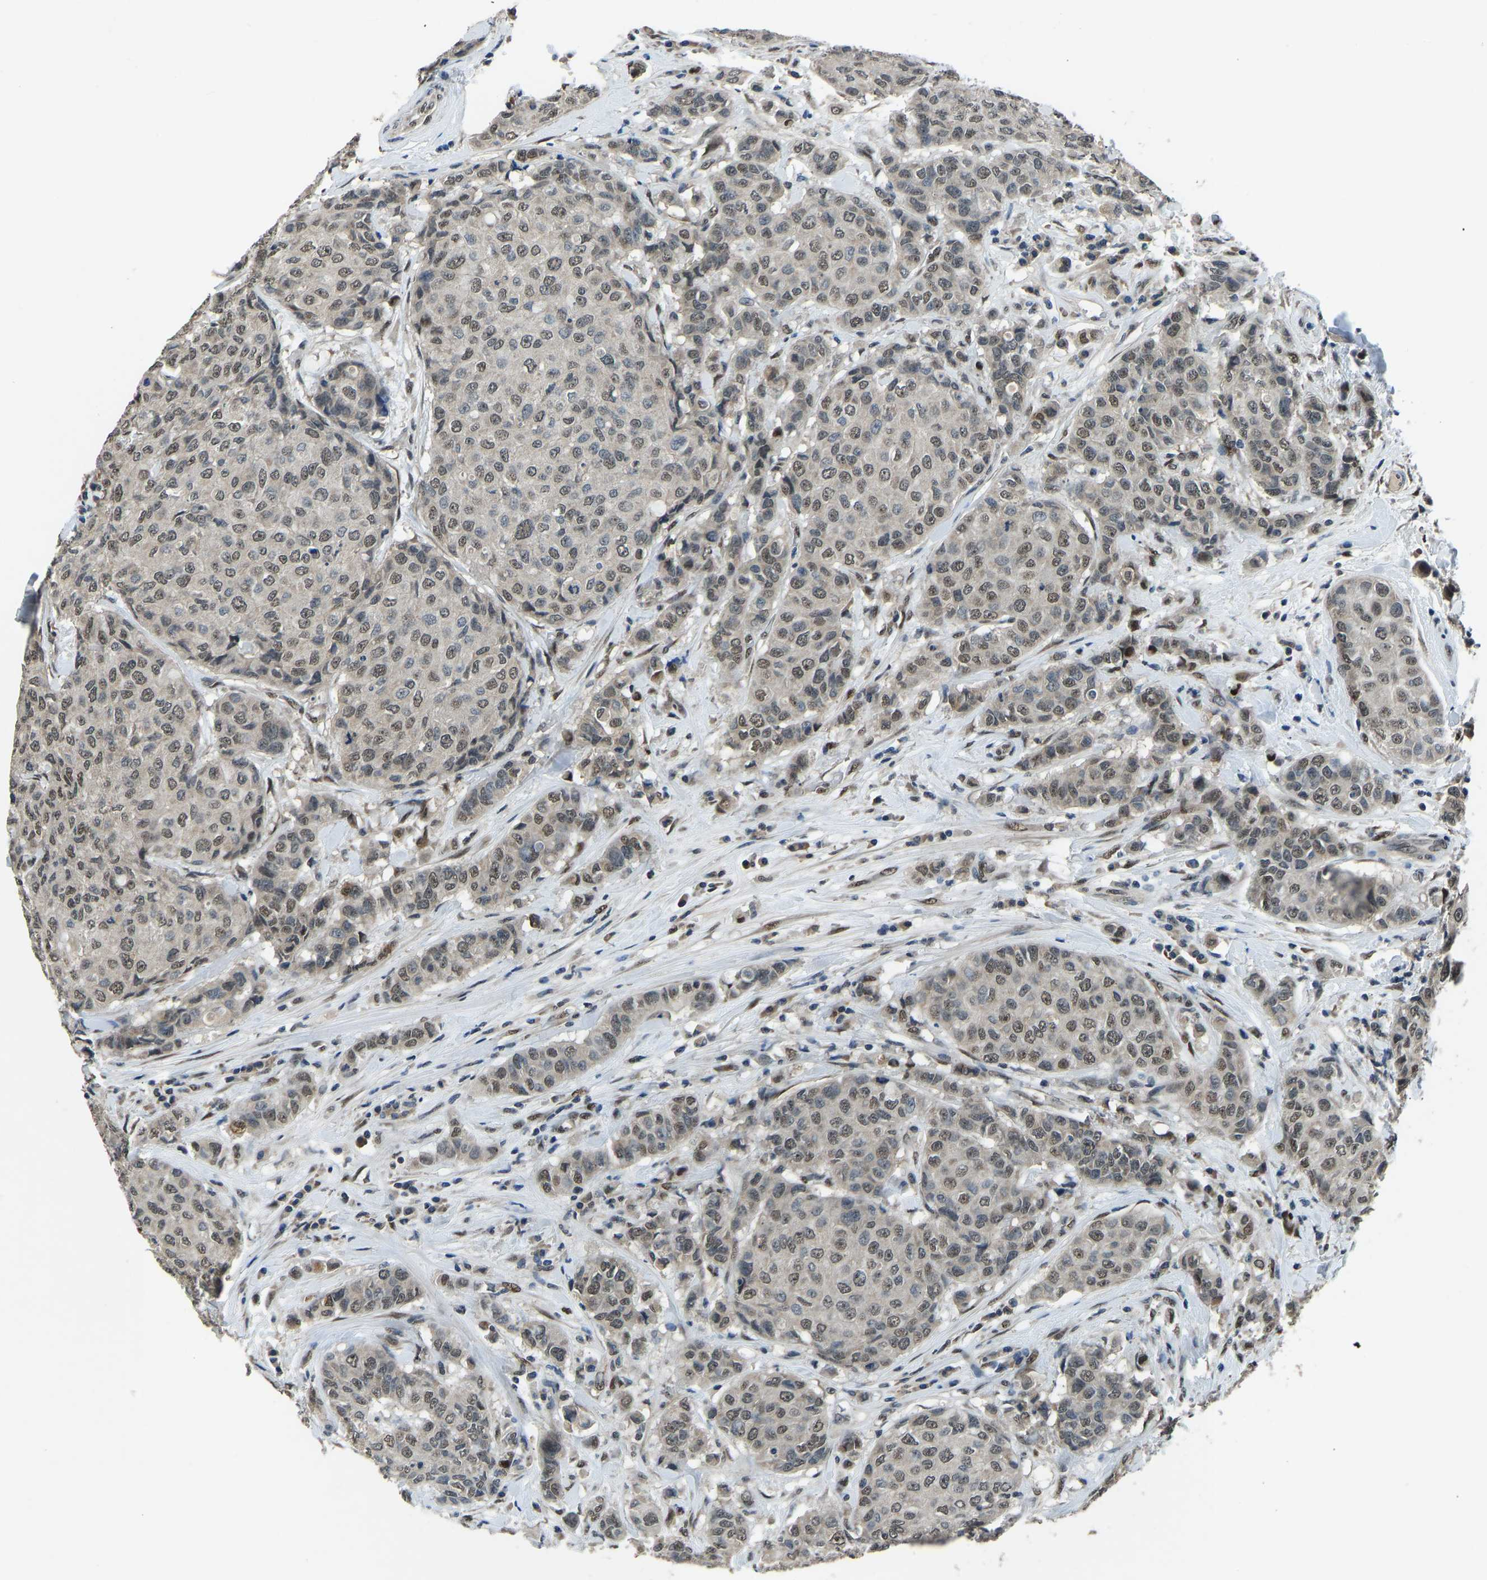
{"staining": {"intensity": "weak", "quantity": ">75%", "location": "nuclear"}, "tissue": "breast cancer", "cell_type": "Tumor cells", "image_type": "cancer", "snomed": [{"axis": "morphology", "description": "Duct carcinoma"}, {"axis": "topography", "description": "Breast"}], "caption": "A low amount of weak nuclear positivity is present in approximately >75% of tumor cells in breast cancer tissue.", "gene": "FOS", "patient": {"sex": "female", "age": 27}}